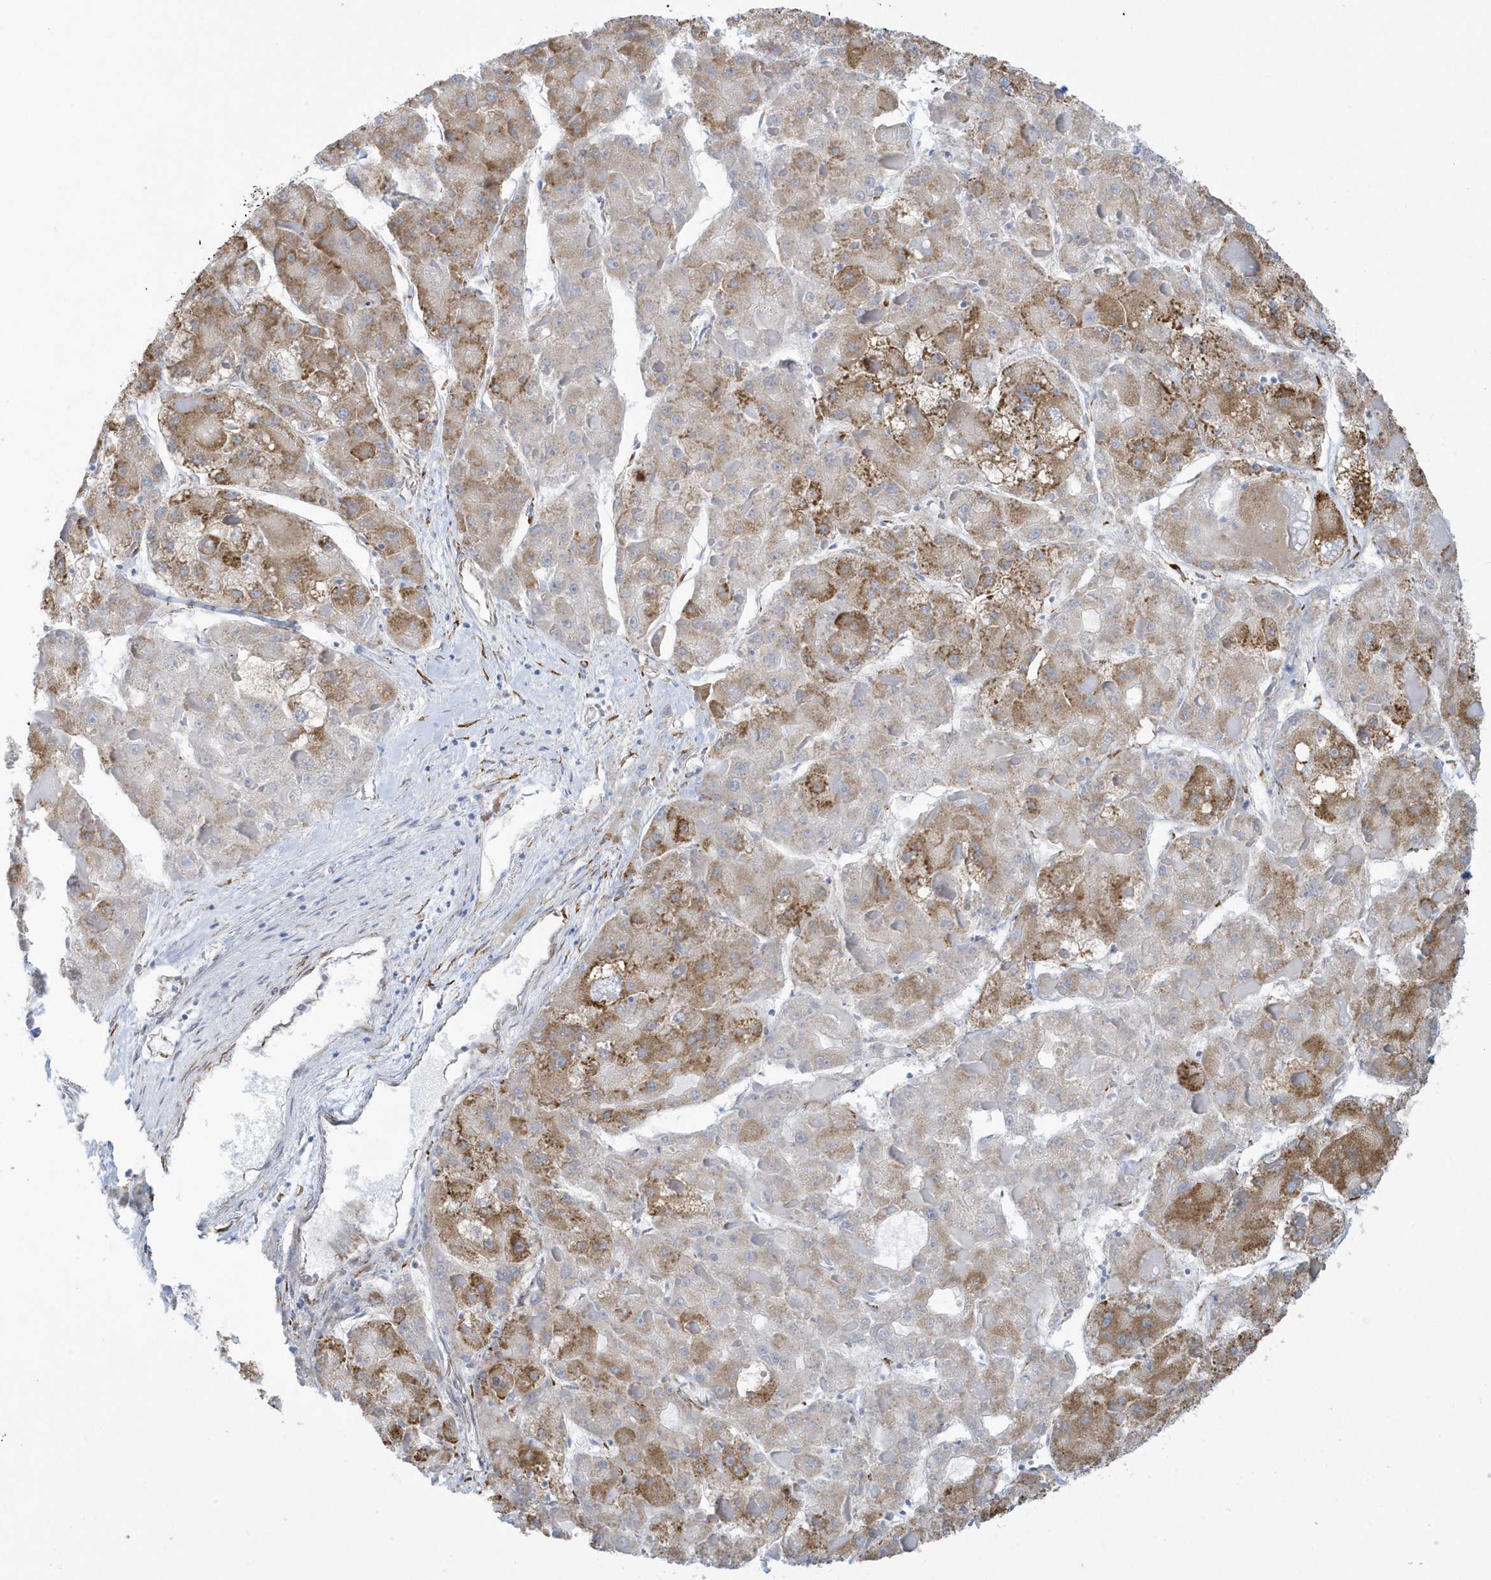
{"staining": {"intensity": "moderate", "quantity": "25%-75%", "location": "cytoplasmic/membranous"}, "tissue": "liver cancer", "cell_type": "Tumor cells", "image_type": "cancer", "snomed": [{"axis": "morphology", "description": "Carcinoma, Hepatocellular, NOS"}, {"axis": "topography", "description": "Liver"}], "caption": "Immunohistochemistry (IHC) image of human liver hepatocellular carcinoma stained for a protein (brown), which reveals medium levels of moderate cytoplasmic/membranous expression in approximately 25%-75% of tumor cells.", "gene": "DCAF1", "patient": {"sex": "female", "age": 73}}